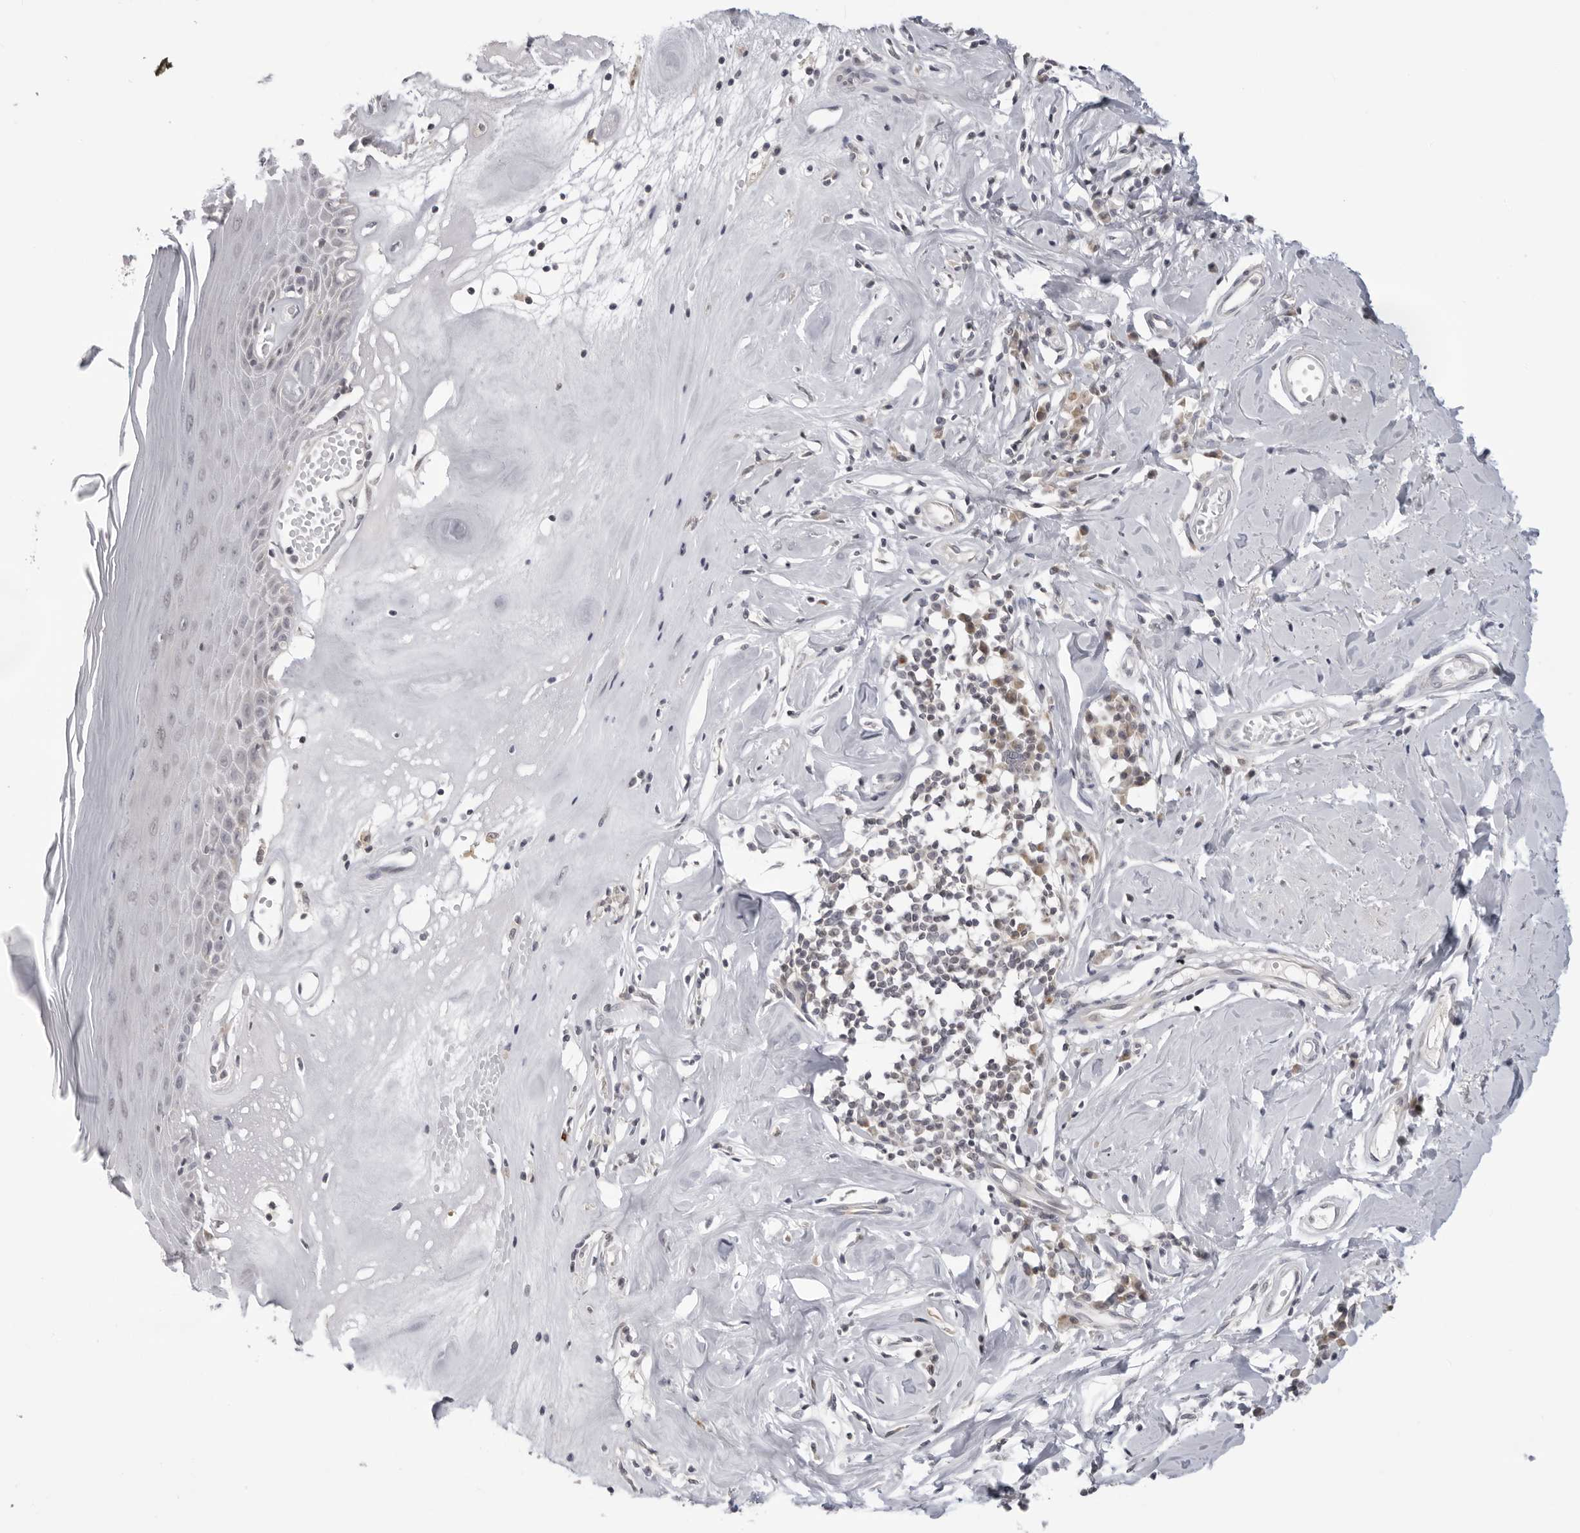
{"staining": {"intensity": "weak", "quantity": "<25%", "location": "cytoplasmic/membranous"}, "tissue": "skin", "cell_type": "Epidermal cells", "image_type": "normal", "snomed": [{"axis": "morphology", "description": "Normal tissue, NOS"}, {"axis": "morphology", "description": "Inflammation, NOS"}, {"axis": "topography", "description": "Vulva"}], "caption": "DAB (3,3'-diaminobenzidine) immunohistochemical staining of unremarkable skin displays no significant expression in epidermal cells.", "gene": "ACP6", "patient": {"sex": "female", "age": 84}}